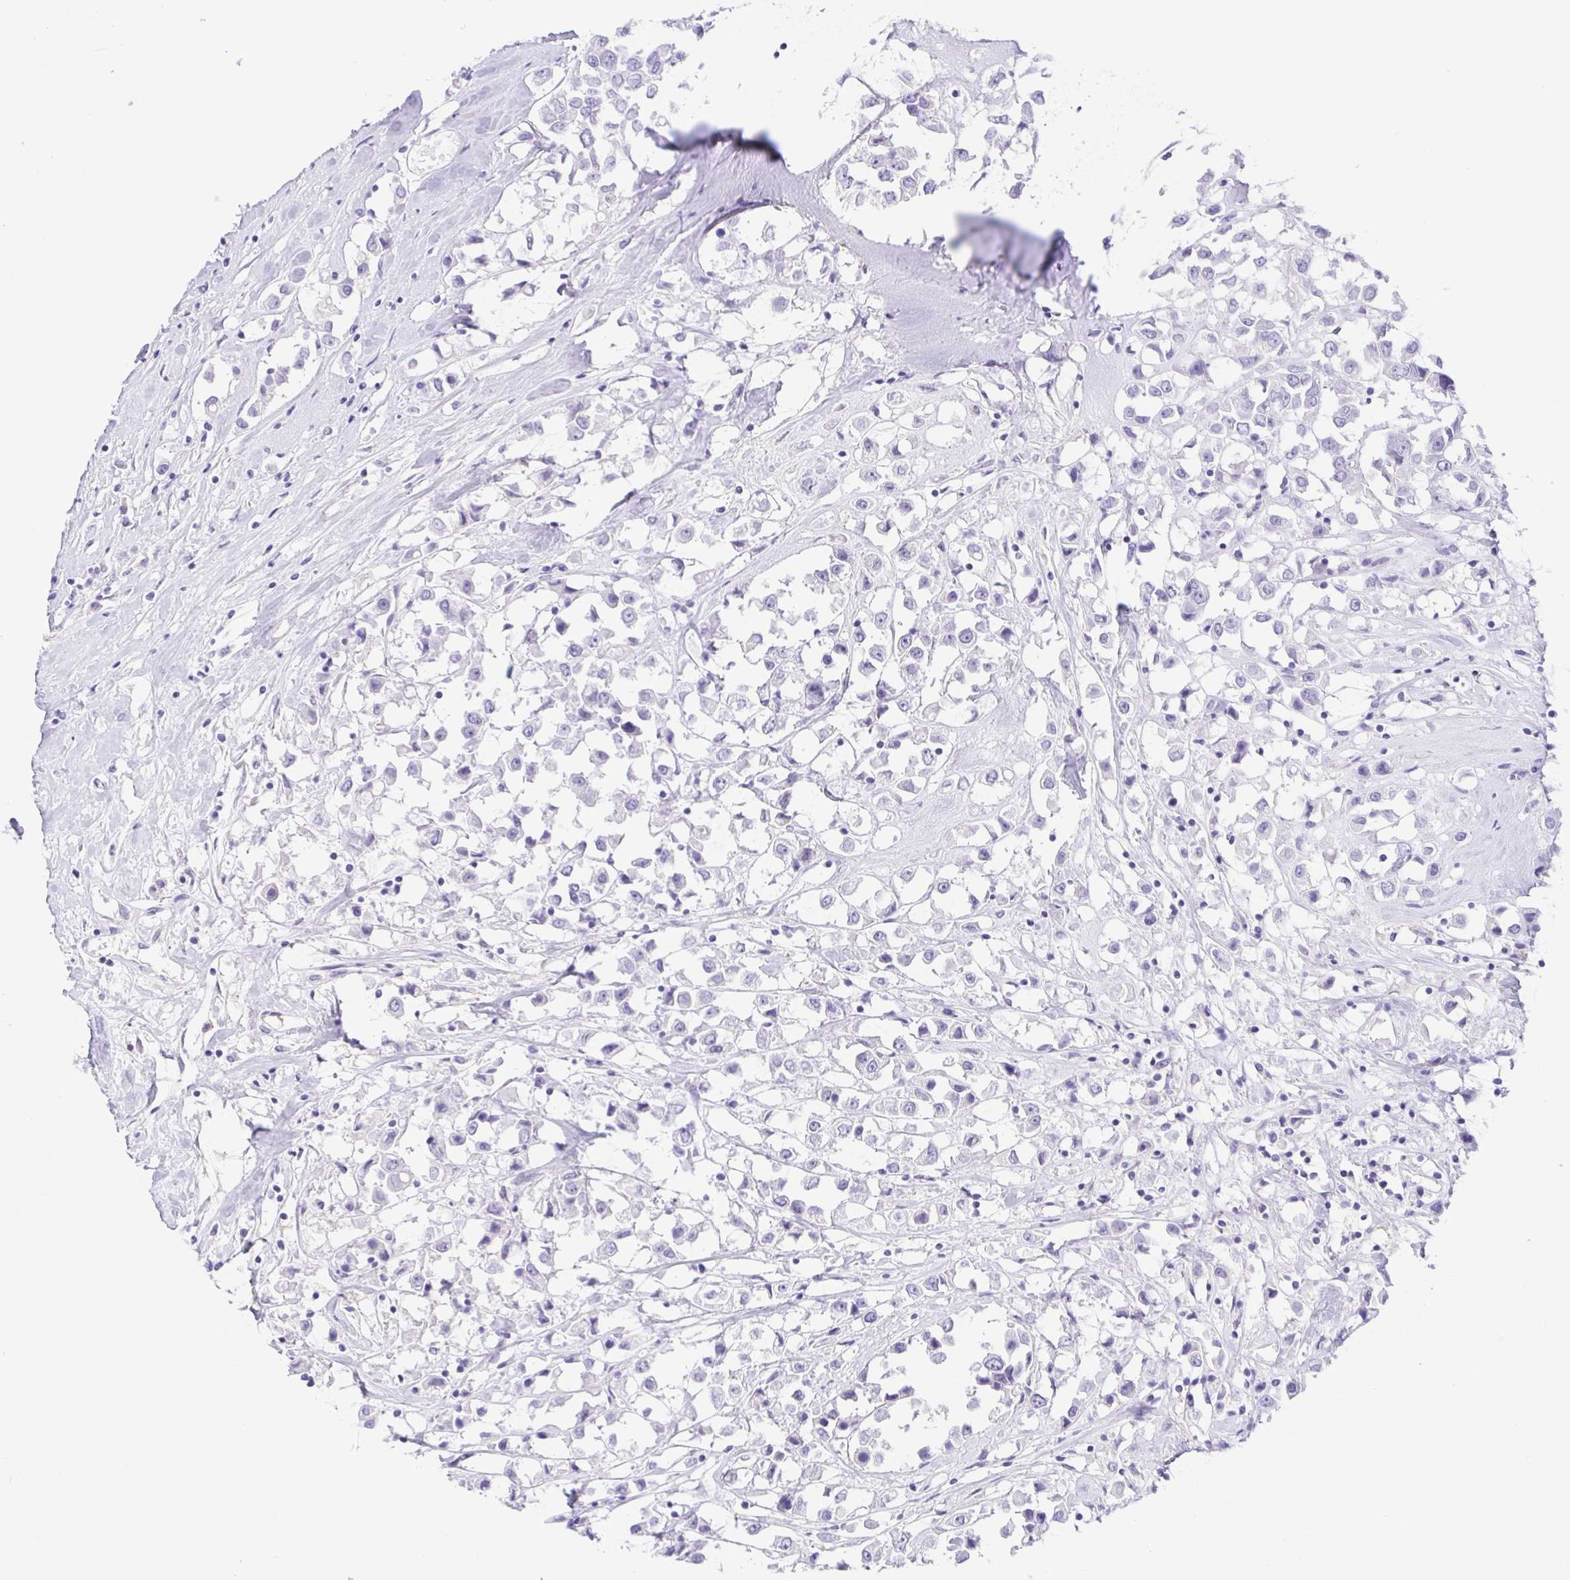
{"staining": {"intensity": "negative", "quantity": "none", "location": "none"}, "tissue": "breast cancer", "cell_type": "Tumor cells", "image_type": "cancer", "snomed": [{"axis": "morphology", "description": "Duct carcinoma"}, {"axis": "topography", "description": "Breast"}], "caption": "The histopathology image exhibits no significant expression in tumor cells of breast cancer.", "gene": "KRTDAP", "patient": {"sex": "female", "age": 61}}